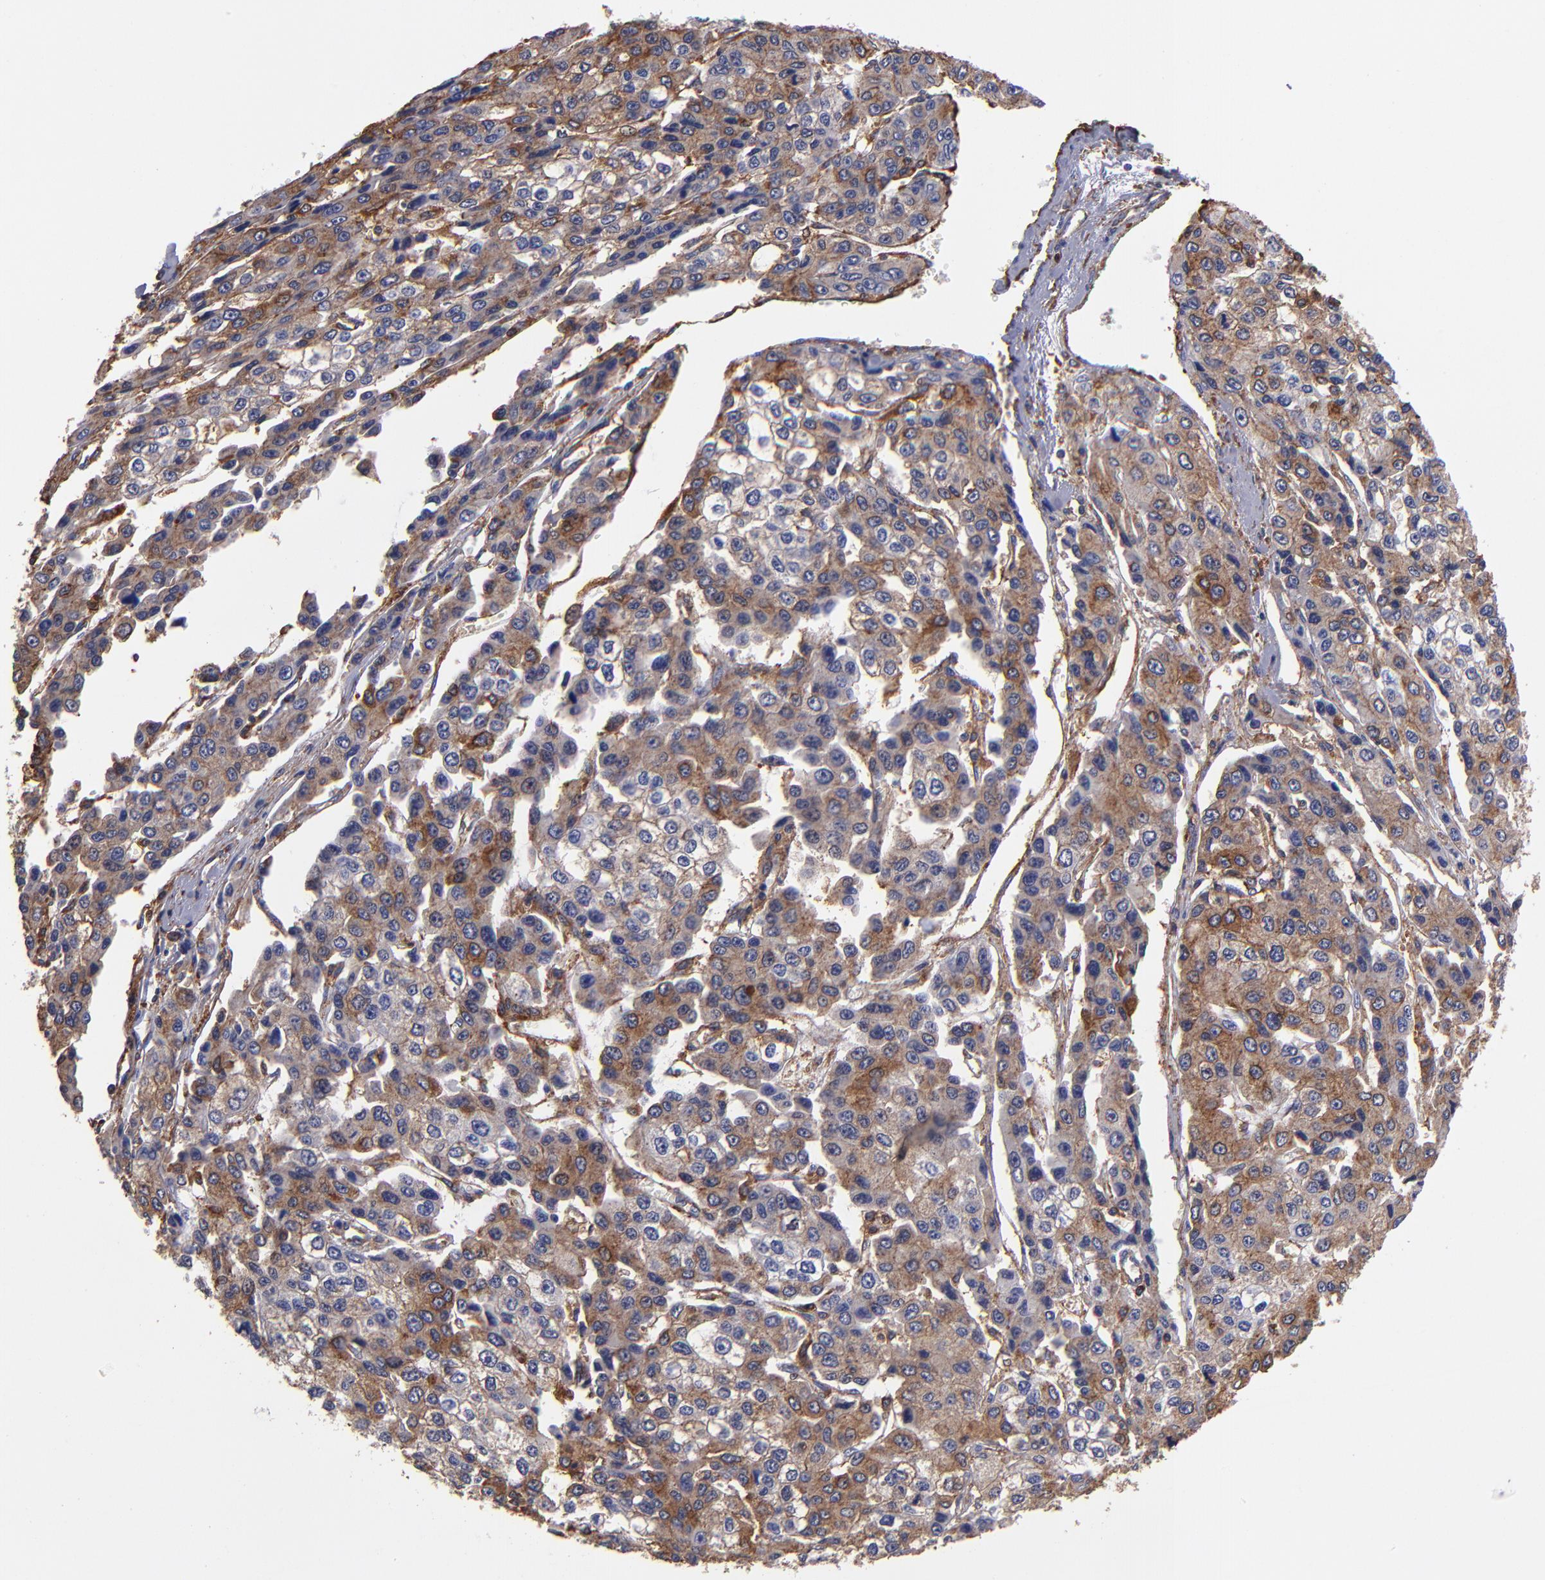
{"staining": {"intensity": "strong", "quantity": "25%-75%", "location": "cytoplasmic/membranous"}, "tissue": "liver cancer", "cell_type": "Tumor cells", "image_type": "cancer", "snomed": [{"axis": "morphology", "description": "Carcinoma, Hepatocellular, NOS"}, {"axis": "topography", "description": "Liver"}], "caption": "High-magnification brightfield microscopy of liver cancer stained with DAB (brown) and counterstained with hematoxylin (blue). tumor cells exhibit strong cytoplasmic/membranous staining is present in about25%-75% of cells. Using DAB (3,3'-diaminobenzidine) (brown) and hematoxylin (blue) stains, captured at high magnification using brightfield microscopy.", "gene": "MVP", "patient": {"sex": "female", "age": 66}}